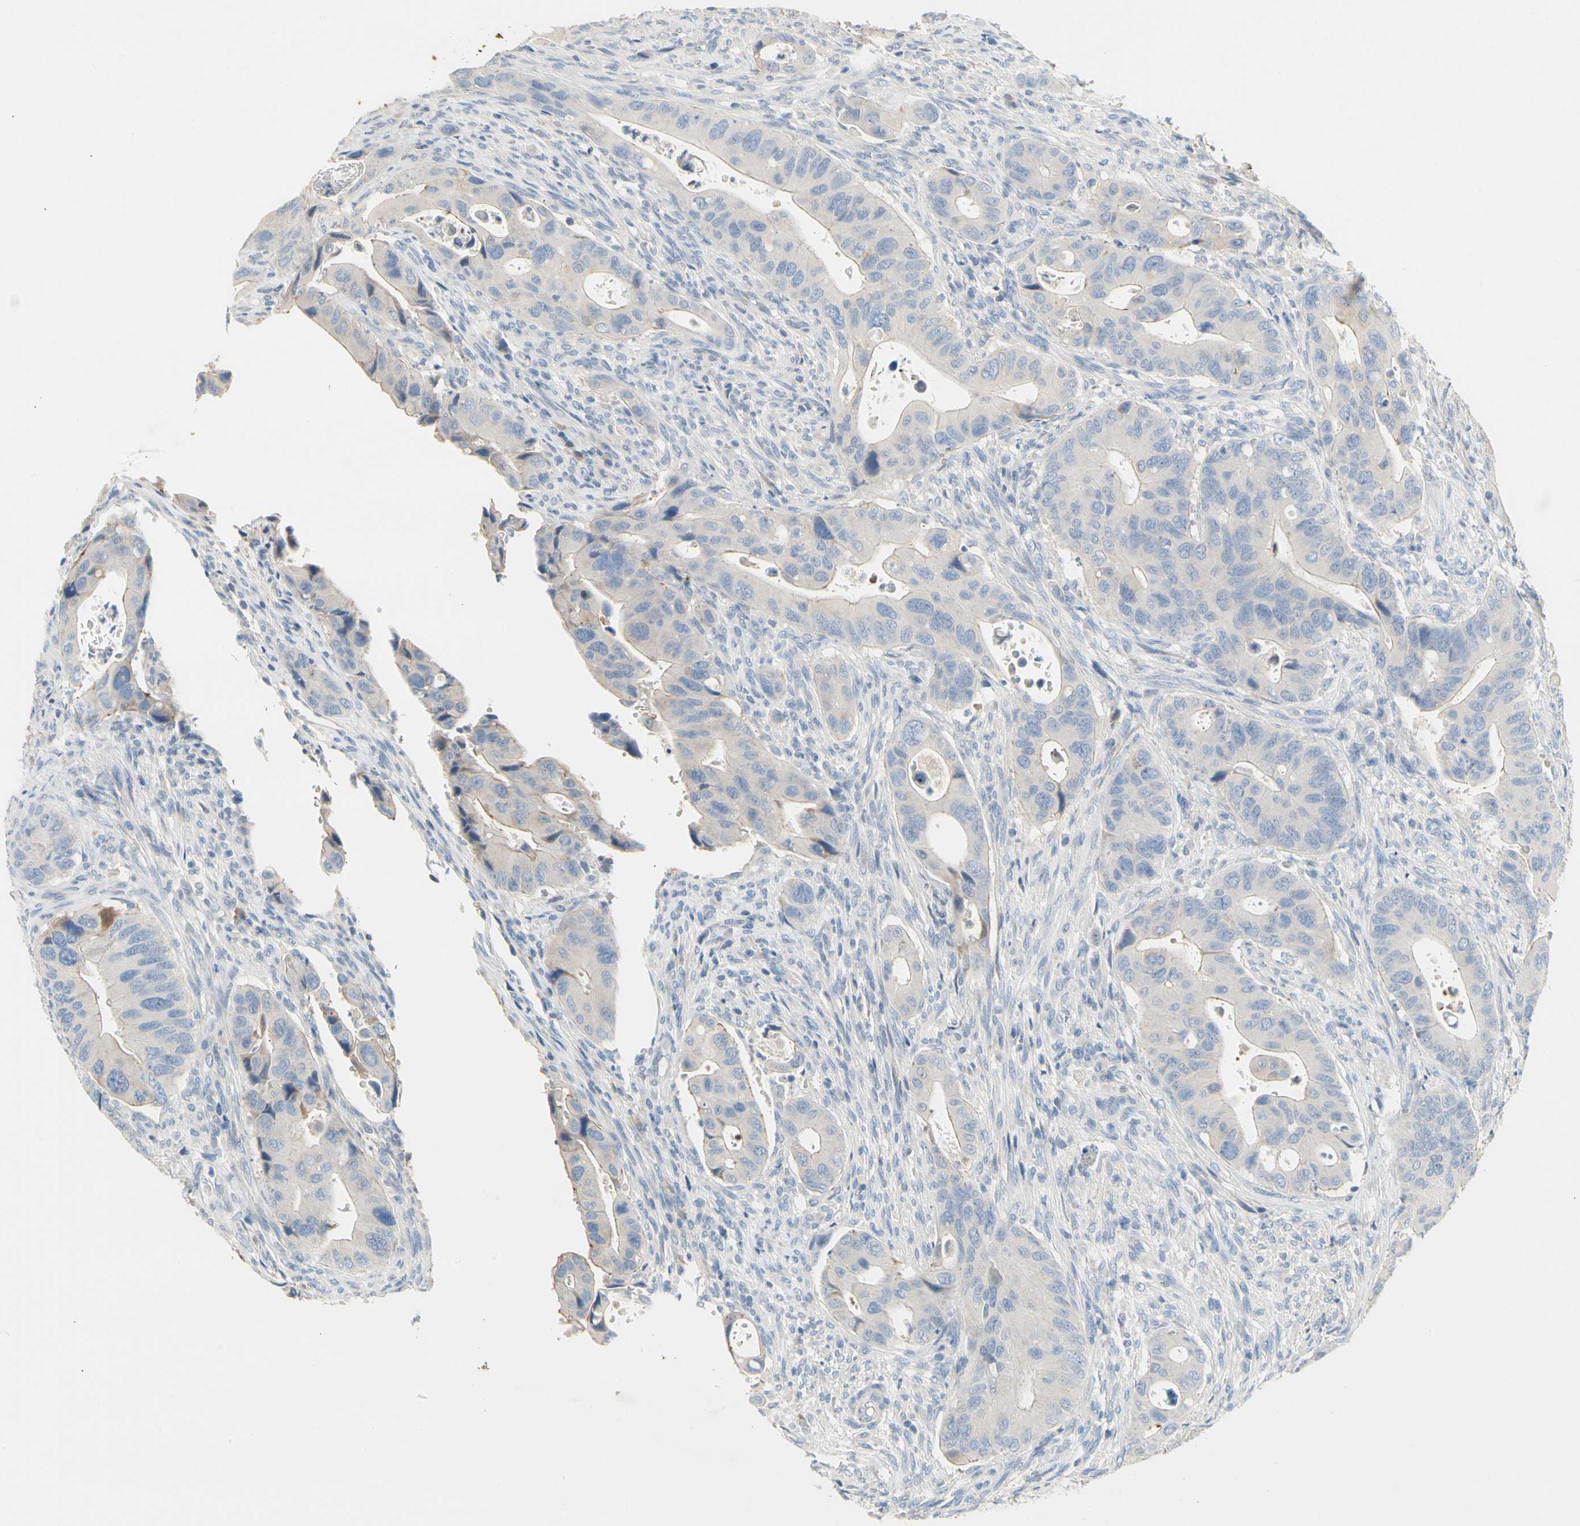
{"staining": {"intensity": "negative", "quantity": "none", "location": "none"}, "tissue": "colorectal cancer", "cell_type": "Tumor cells", "image_type": "cancer", "snomed": [{"axis": "morphology", "description": "Adenocarcinoma, NOS"}, {"axis": "topography", "description": "Rectum"}], "caption": "There is no significant expression in tumor cells of colorectal cancer (adenocarcinoma).", "gene": "CCM2L", "patient": {"sex": "female", "age": 57}}